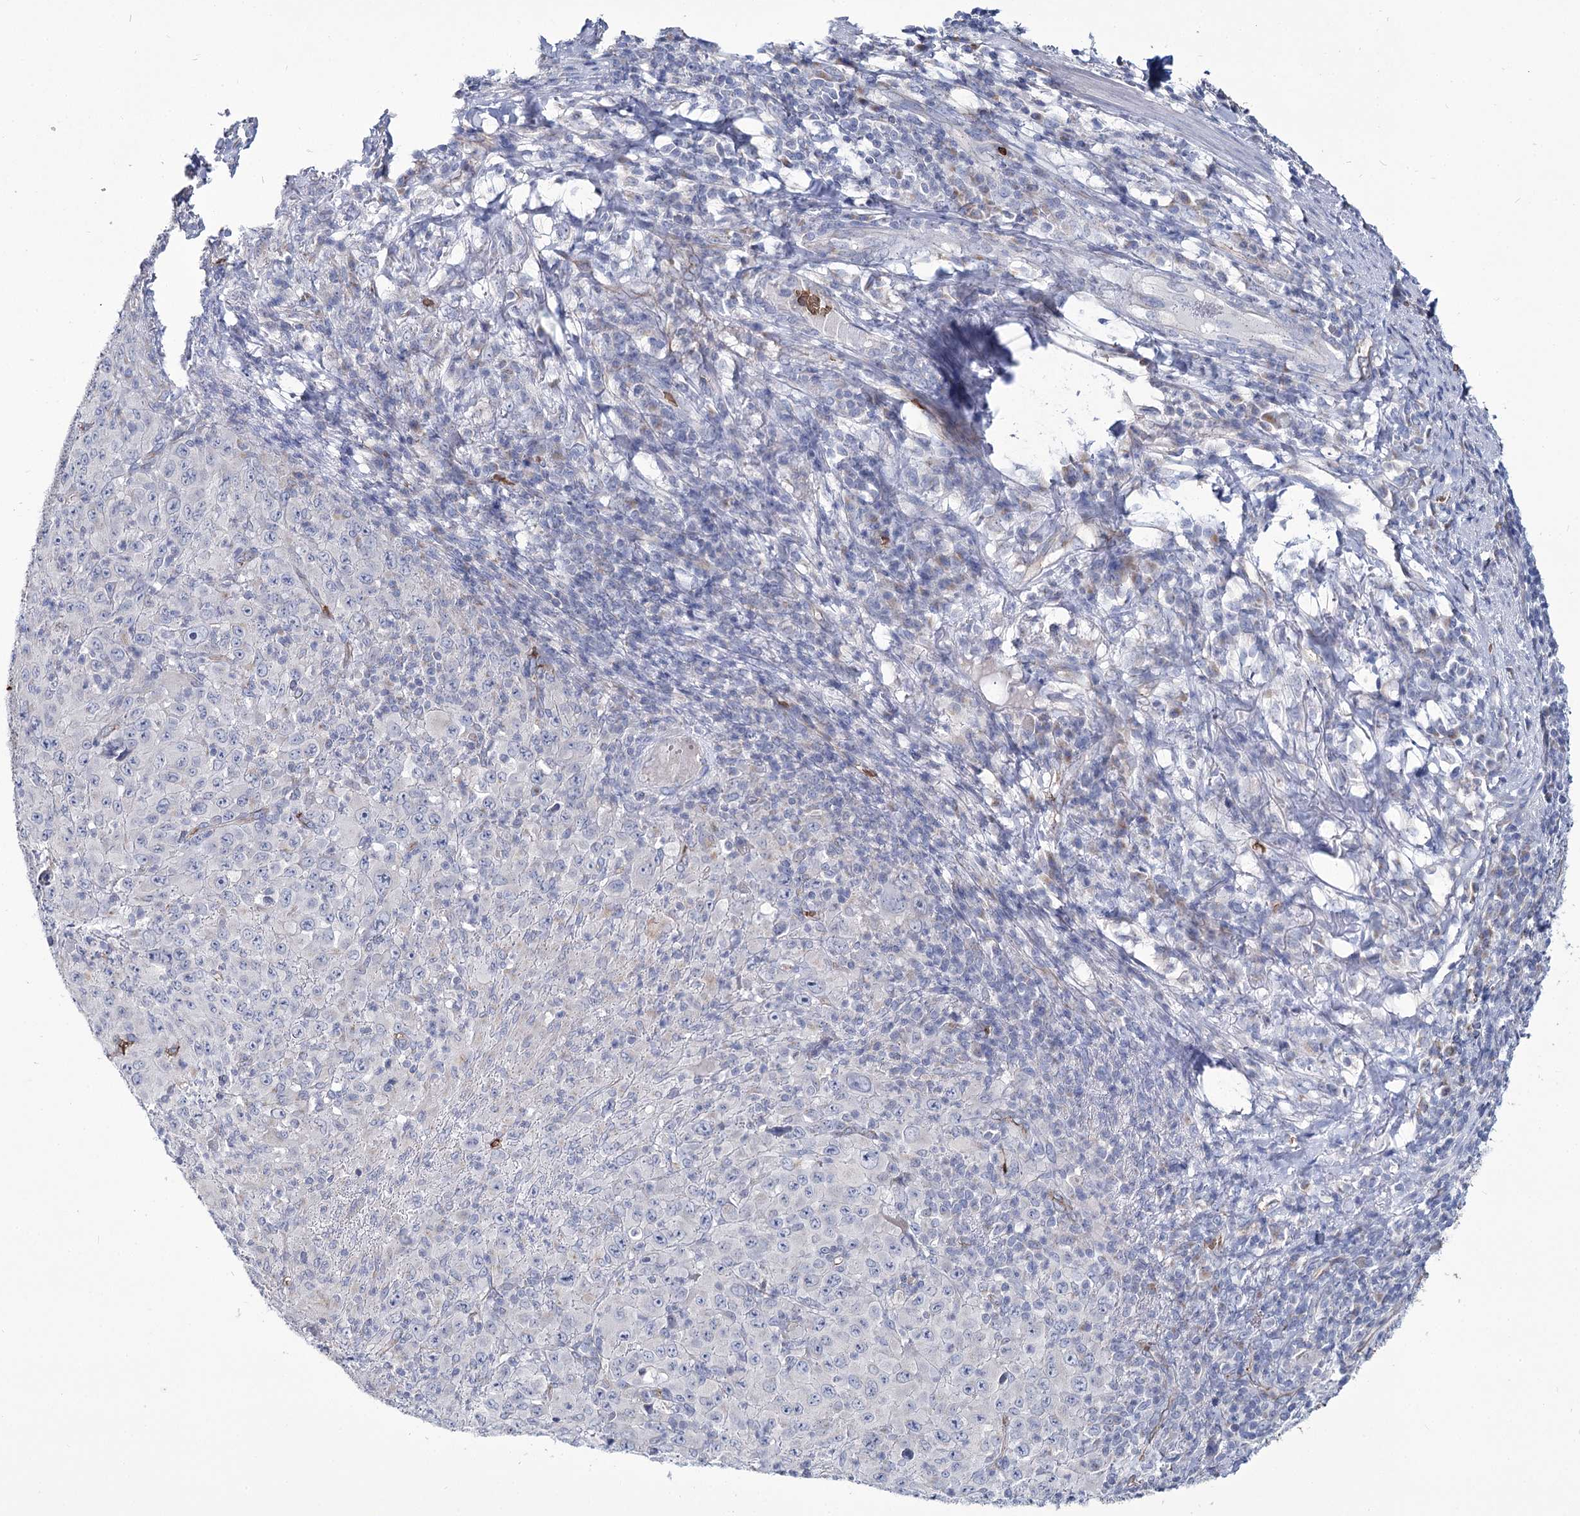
{"staining": {"intensity": "negative", "quantity": "none", "location": "none"}, "tissue": "melanoma", "cell_type": "Tumor cells", "image_type": "cancer", "snomed": [{"axis": "morphology", "description": "Malignant melanoma, Metastatic site"}, {"axis": "topography", "description": "Skin"}], "caption": "Melanoma stained for a protein using immunohistochemistry reveals no expression tumor cells.", "gene": "GBF1", "patient": {"sex": "female", "age": 56}}